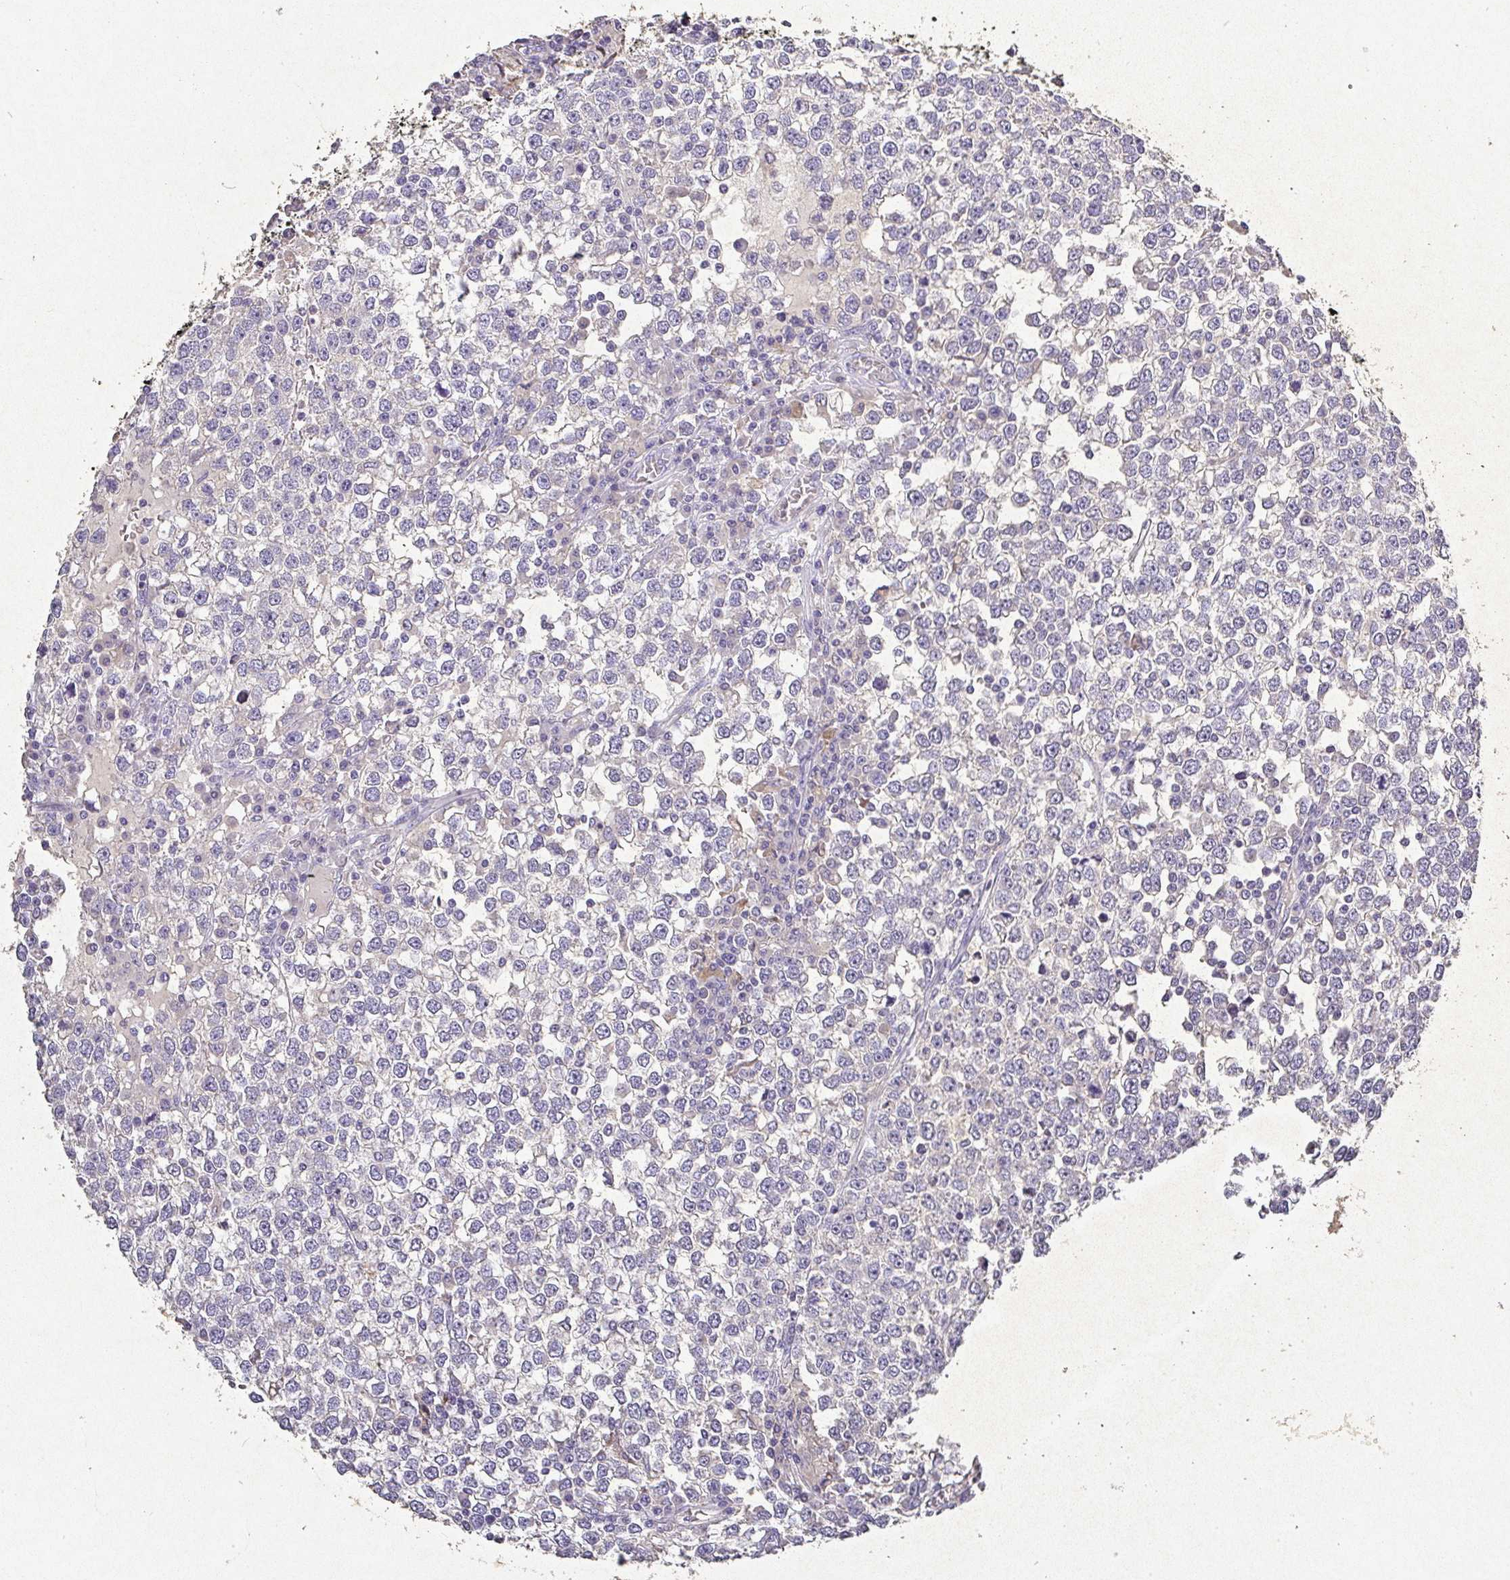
{"staining": {"intensity": "negative", "quantity": "none", "location": "none"}, "tissue": "testis cancer", "cell_type": "Tumor cells", "image_type": "cancer", "snomed": [{"axis": "morphology", "description": "Seminoma, NOS"}, {"axis": "topography", "description": "Testis"}], "caption": "High magnification brightfield microscopy of testis cancer (seminoma) stained with DAB (3,3'-diaminobenzidine) (brown) and counterstained with hematoxylin (blue): tumor cells show no significant expression.", "gene": "RPS2", "patient": {"sex": "male", "age": 65}}